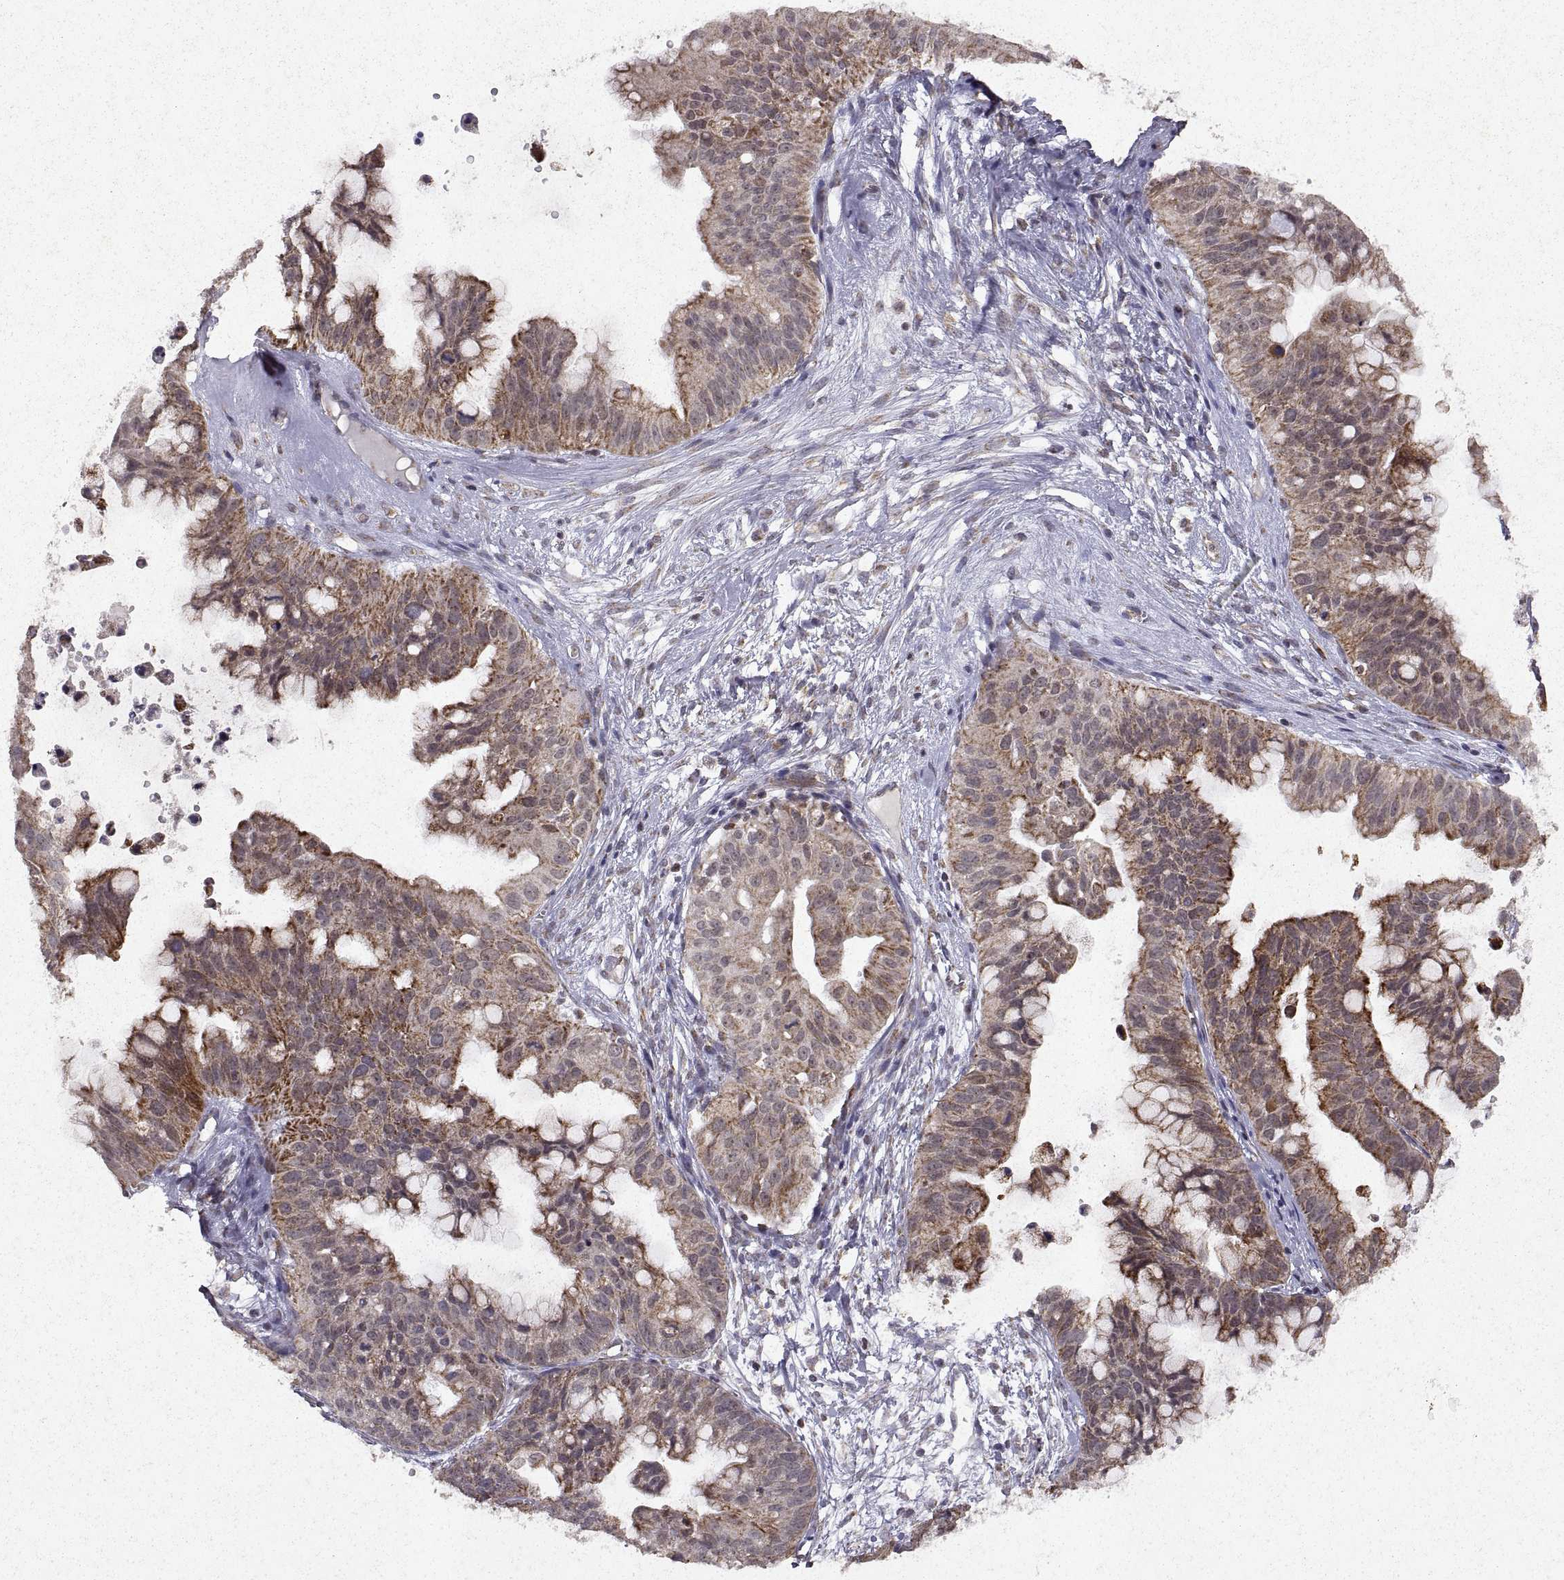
{"staining": {"intensity": "moderate", "quantity": ">75%", "location": "cytoplasmic/membranous"}, "tissue": "ovarian cancer", "cell_type": "Tumor cells", "image_type": "cancer", "snomed": [{"axis": "morphology", "description": "Cystadenocarcinoma, mucinous, NOS"}, {"axis": "topography", "description": "Ovary"}], "caption": "Protein staining displays moderate cytoplasmic/membranous staining in about >75% of tumor cells in ovarian cancer (mucinous cystadenocarcinoma).", "gene": "MANBAL", "patient": {"sex": "female", "age": 76}}